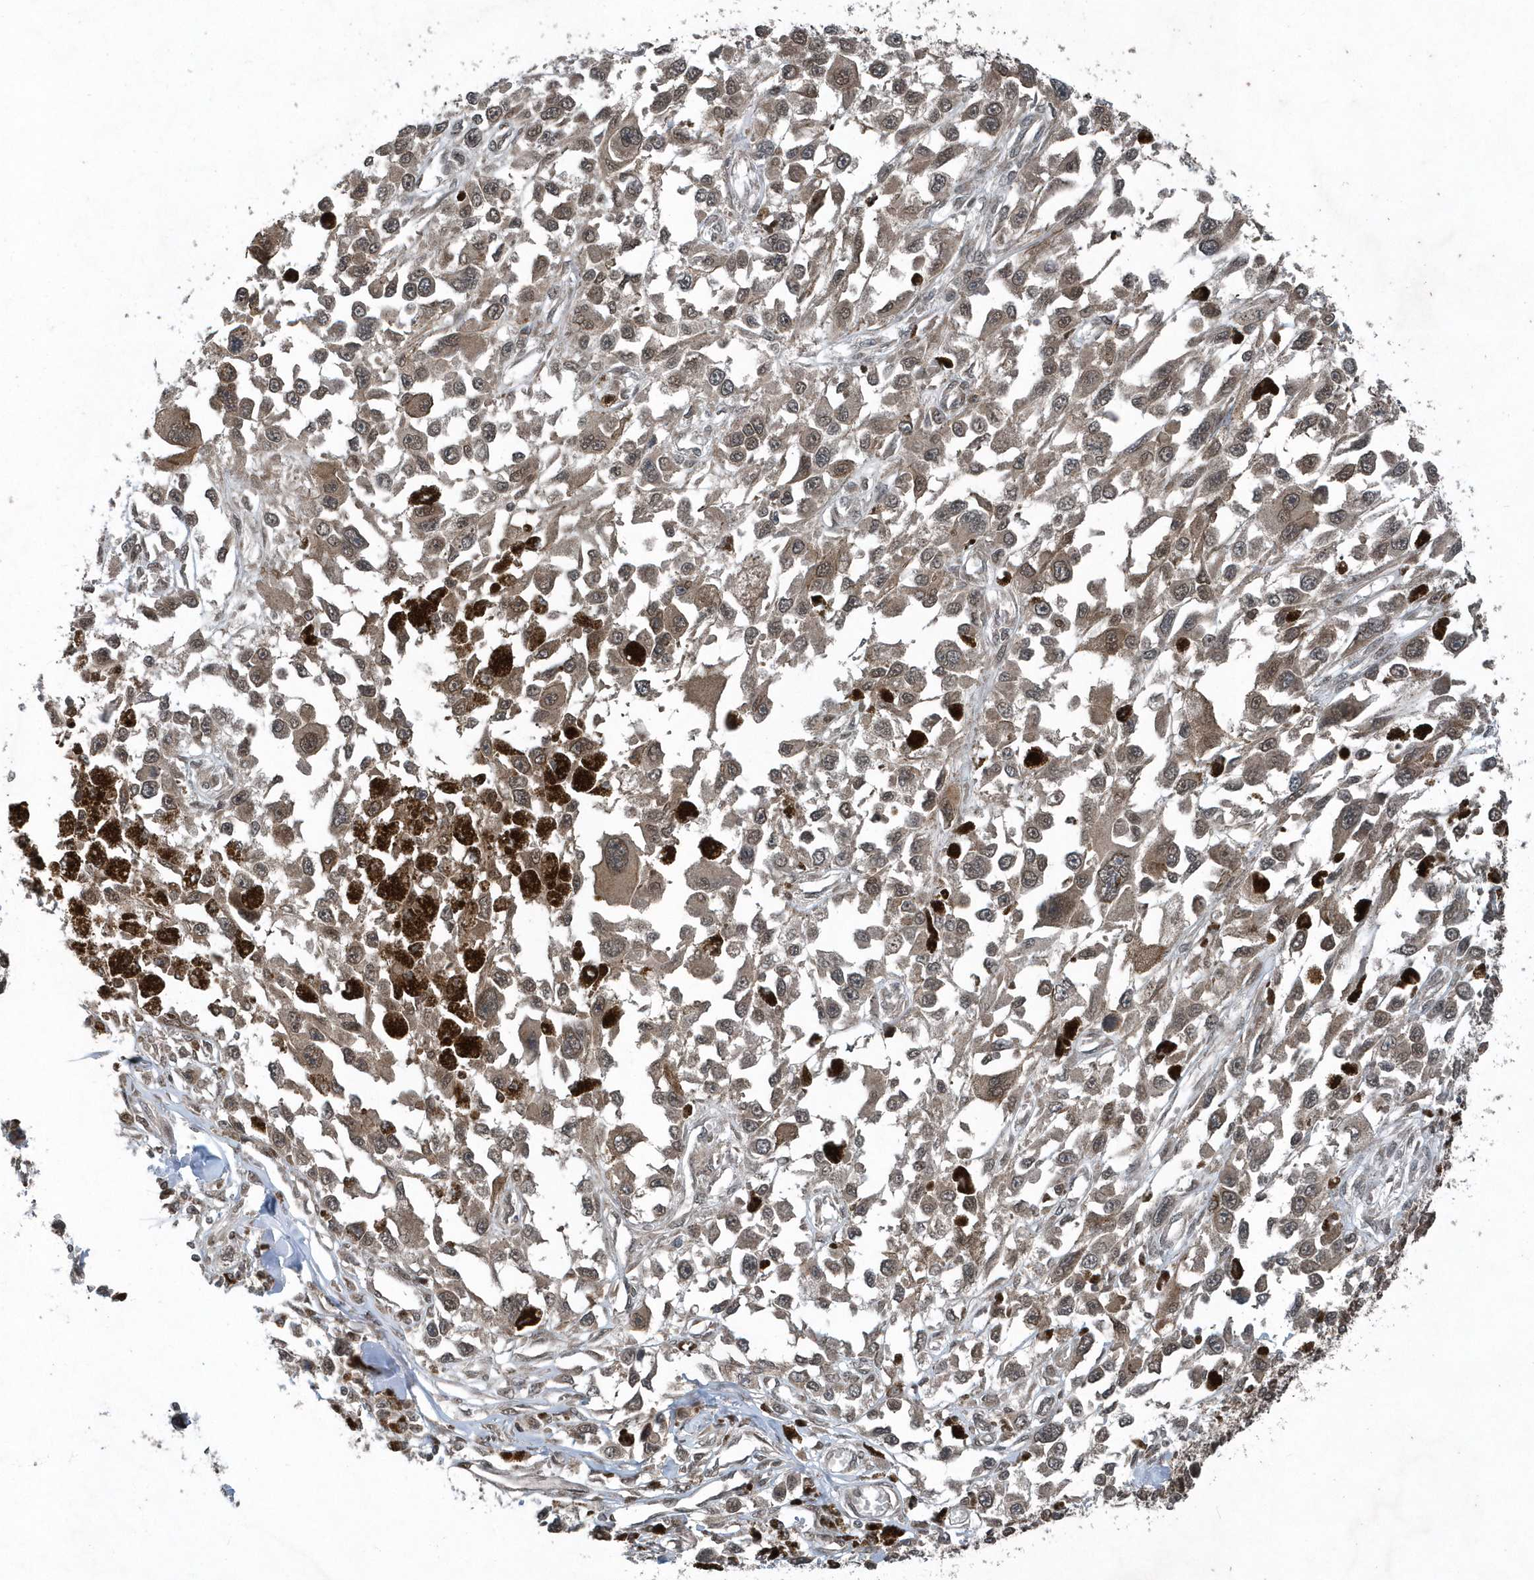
{"staining": {"intensity": "weak", "quantity": "25%-75%", "location": "cytoplasmic/membranous"}, "tissue": "melanoma", "cell_type": "Tumor cells", "image_type": "cancer", "snomed": [{"axis": "morphology", "description": "Malignant melanoma, Metastatic site"}, {"axis": "topography", "description": "Lymph node"}], "caption": "Immunohistochemistry (IHC) micrograph of neoplastic tissue: human malignant melanoma (metastatic site) stained using IHC displays low levels of weak protein expression localized specifically in the cytoplasmic/membranous of tumor cells, appearing as a cytoplasmic/membranous brown color.", "gene": "EIF2B1", "patient": {"sex": "male", "age": 59}}